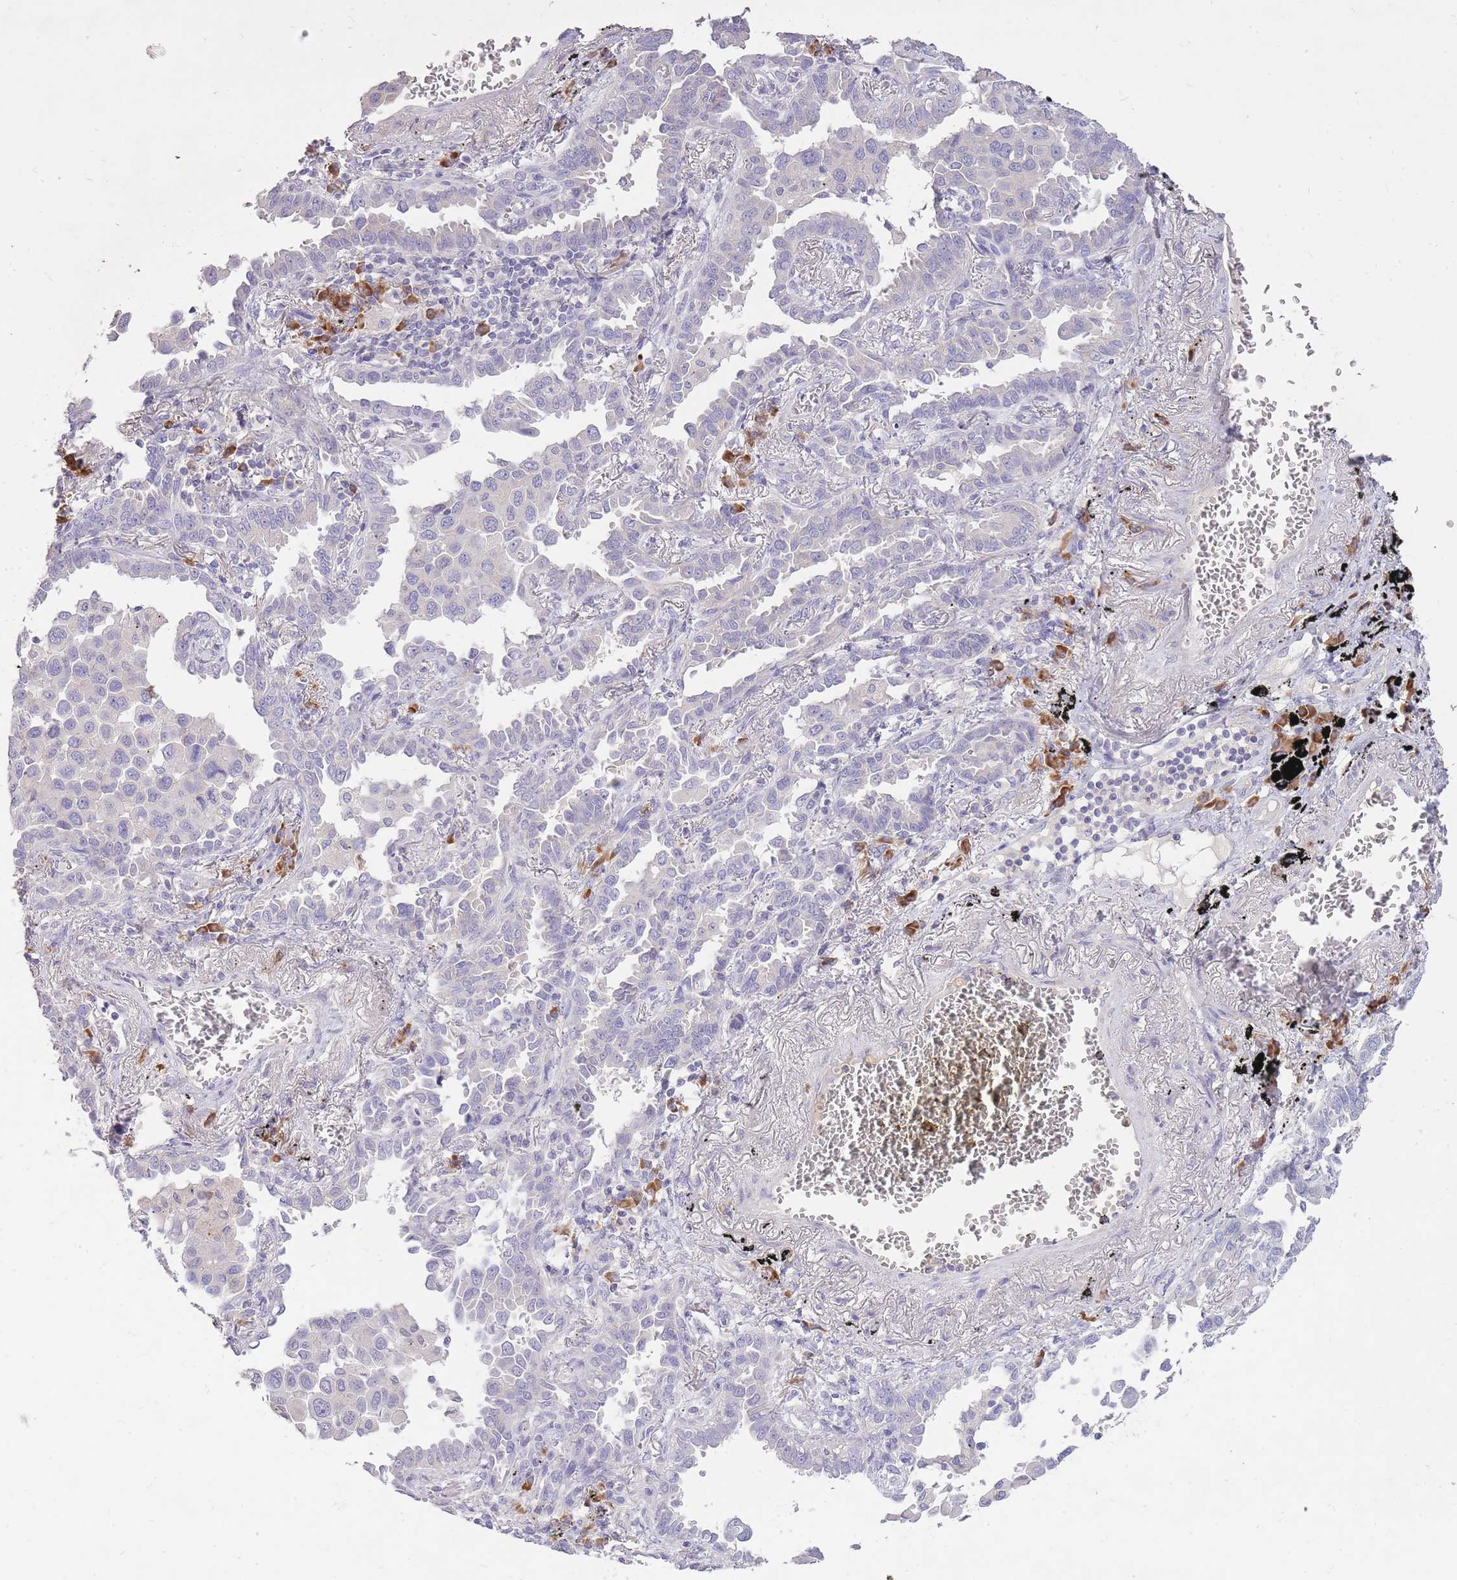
{"staining": {"intensity": "negative", "quantity": "none", "location": "none"}, "tissue": "lung cancer", "cell_type": "Tumor cells", "image_type": "cancer", "snomed": [{"axis": "morphology", "description": "Adenocarcinoma, NOS"}, {"axis": "topography", "description": "Lung"}], "caption": "Immunohistochemical staining of lung cancer (adenocarcinoma) exhibits no significant positivity in tumor cells.", "gene": "FRG2C", "patient": {"sex": "male", "age": 67}}